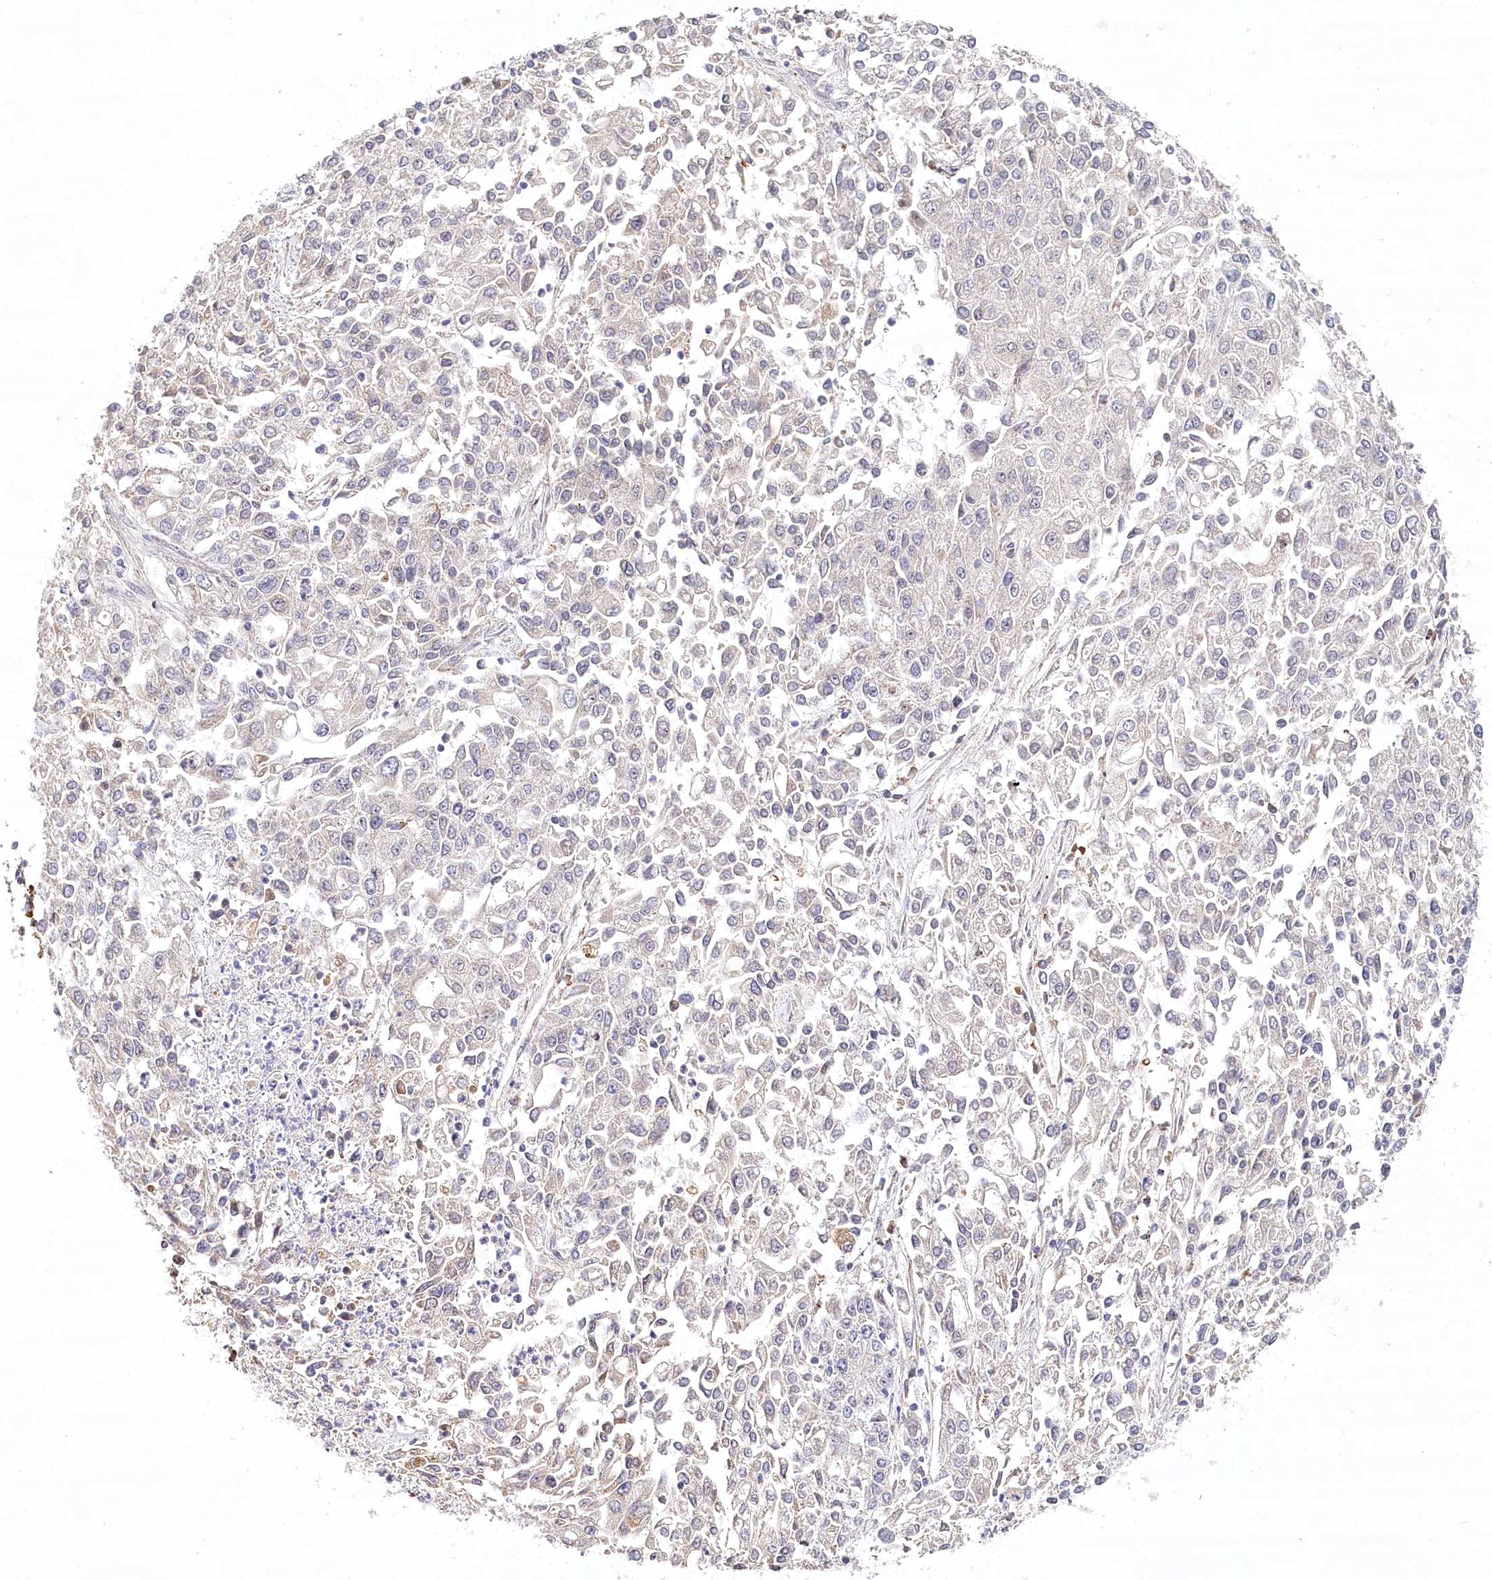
{"staining": {"intensity": "negative", "quantity": "none", "location": "none"}, "tissue": "endometrial cancer", "cell_type": "Tumor cells", "image_type": "cancer", "snomed": [{"axis": "morphology", "description": "Adenocarcinoma, NOS"}, {"axis": "topography", "description": "Endometrium"}], "caption": "This image is of endometrial cancer stained with immunohistochemistry (IHC) to label a protein in brown with the nuclei are counter-stained blue. There is no expression in tumor cells.", "gene": "WDR36", "patient": {"sex": "female", "age": 49}}